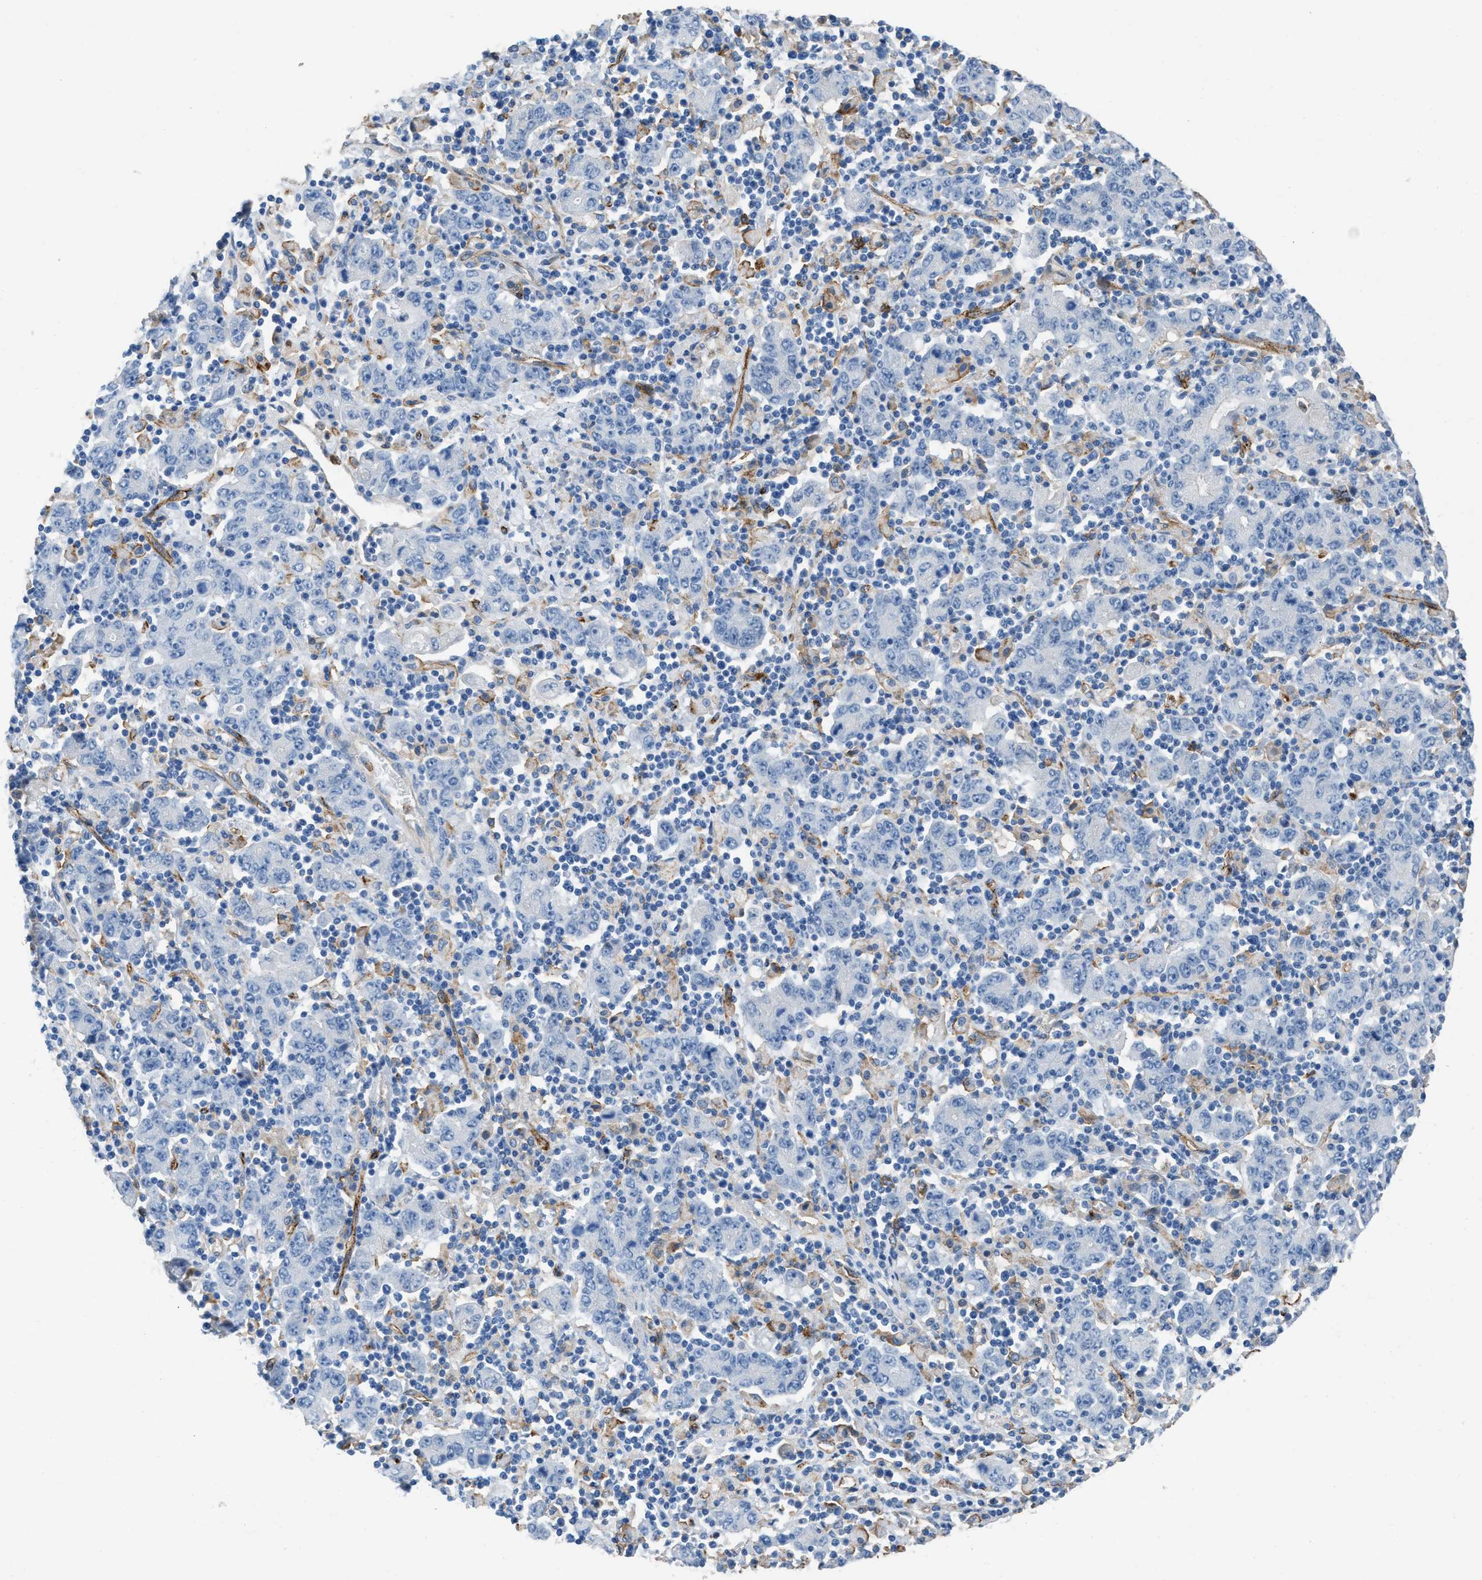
{"staining": {"intensity": "negative", "quantity": "none", "location": "none"}, "tissue": "stomach cancer", "cell_type": "Tumor cells", "image_type": "cancer", "snomed": [{"axis": "morphology", "description": "Adenocarcinoma, NOS"}, {"axis": "topography", "description": "Stomach, upper"}], "caption": "This is an immunohistochemistry micrograph of human adenocarcinoma (stomach). There is no positivity in tumor cells.", "gene": "DYSF", "patient": {"sex": "male", "age": 69}}